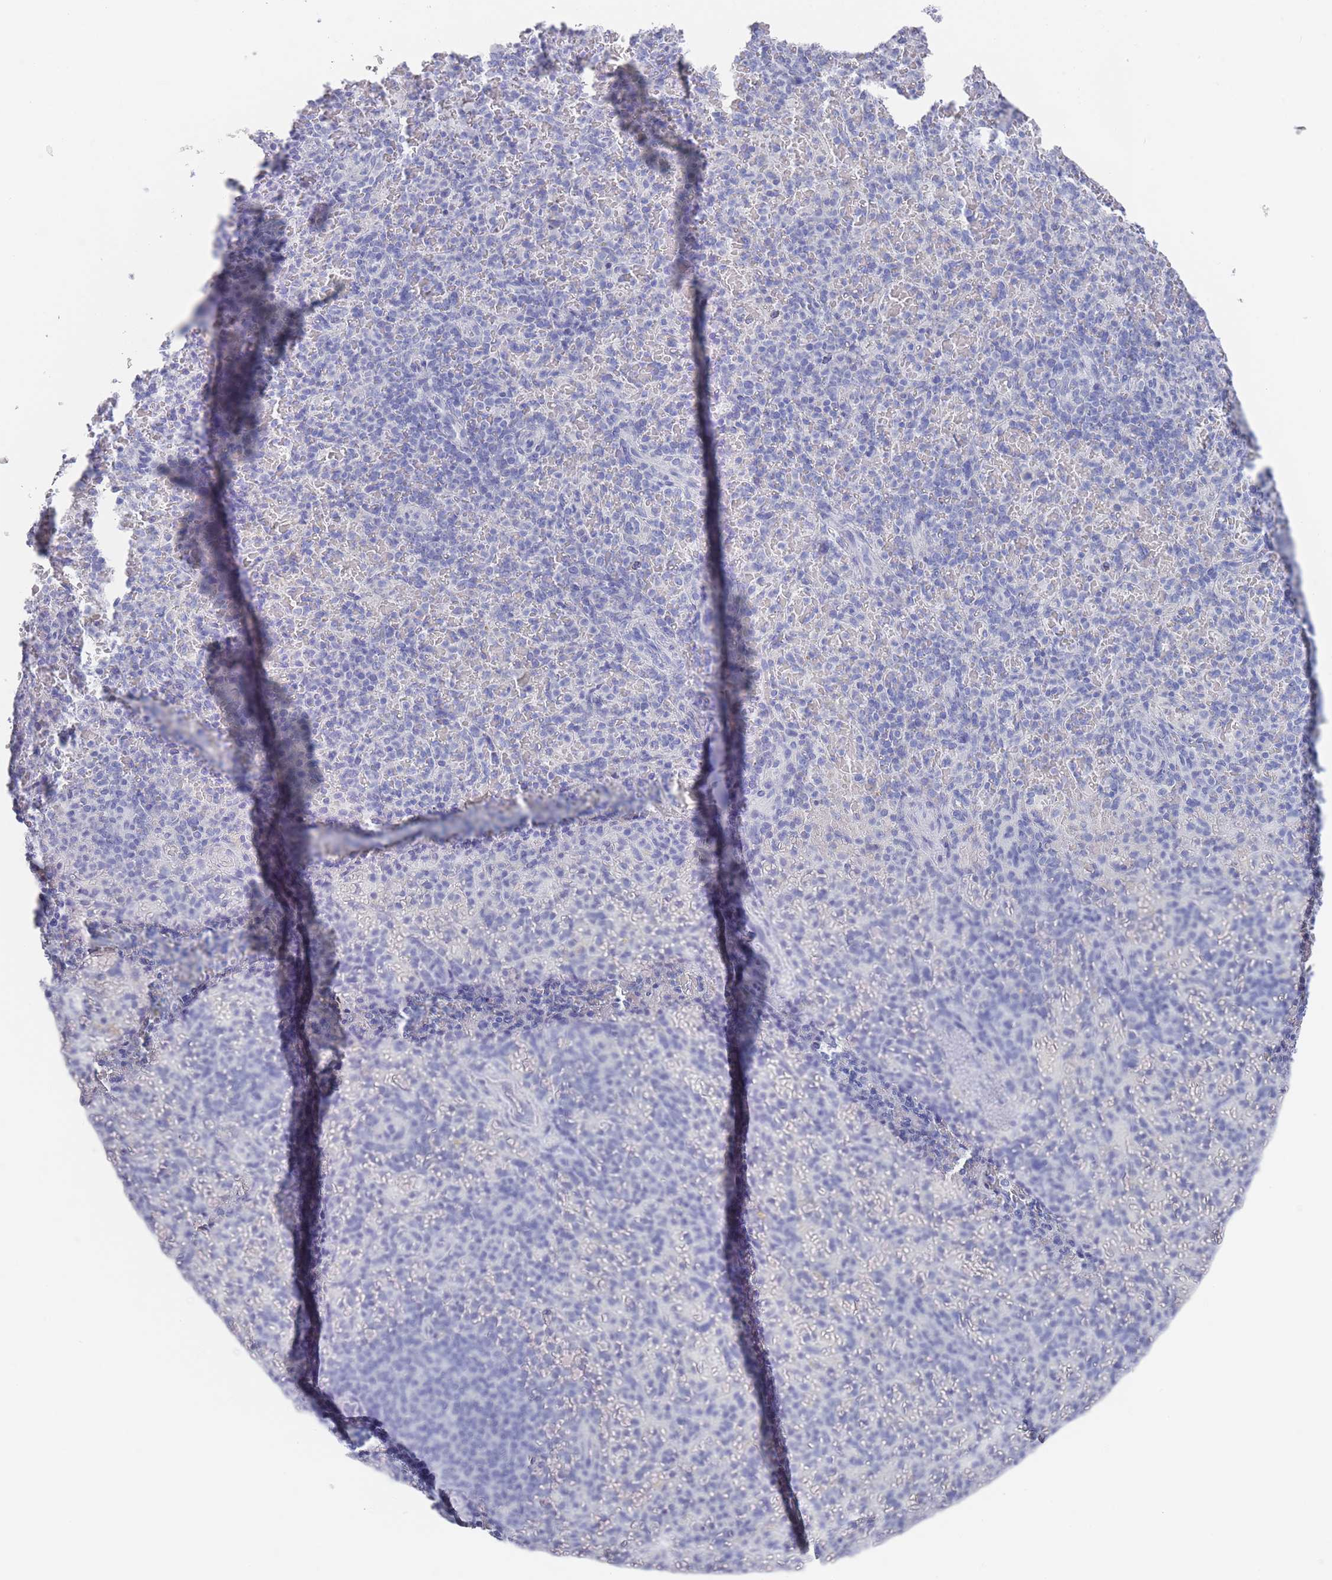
{"staining": {"intensity": "negative", "quantity": "none", "location": "none"}, "tissue": "spleen", "cell_type": "Cells in red pulp", "image_type": "normal", "snomed": [{"axis": "morphology", "description": "Normal tissue, NOS"}, {"axis": "topography", "description": "Spleen"}], "caption": "Immunohistochemical staining of normal human spleen demonstrates no significant expression in cells in red pulp.", "gene": "RAB2B", "patient": {"sex": "female", "age": 74}}